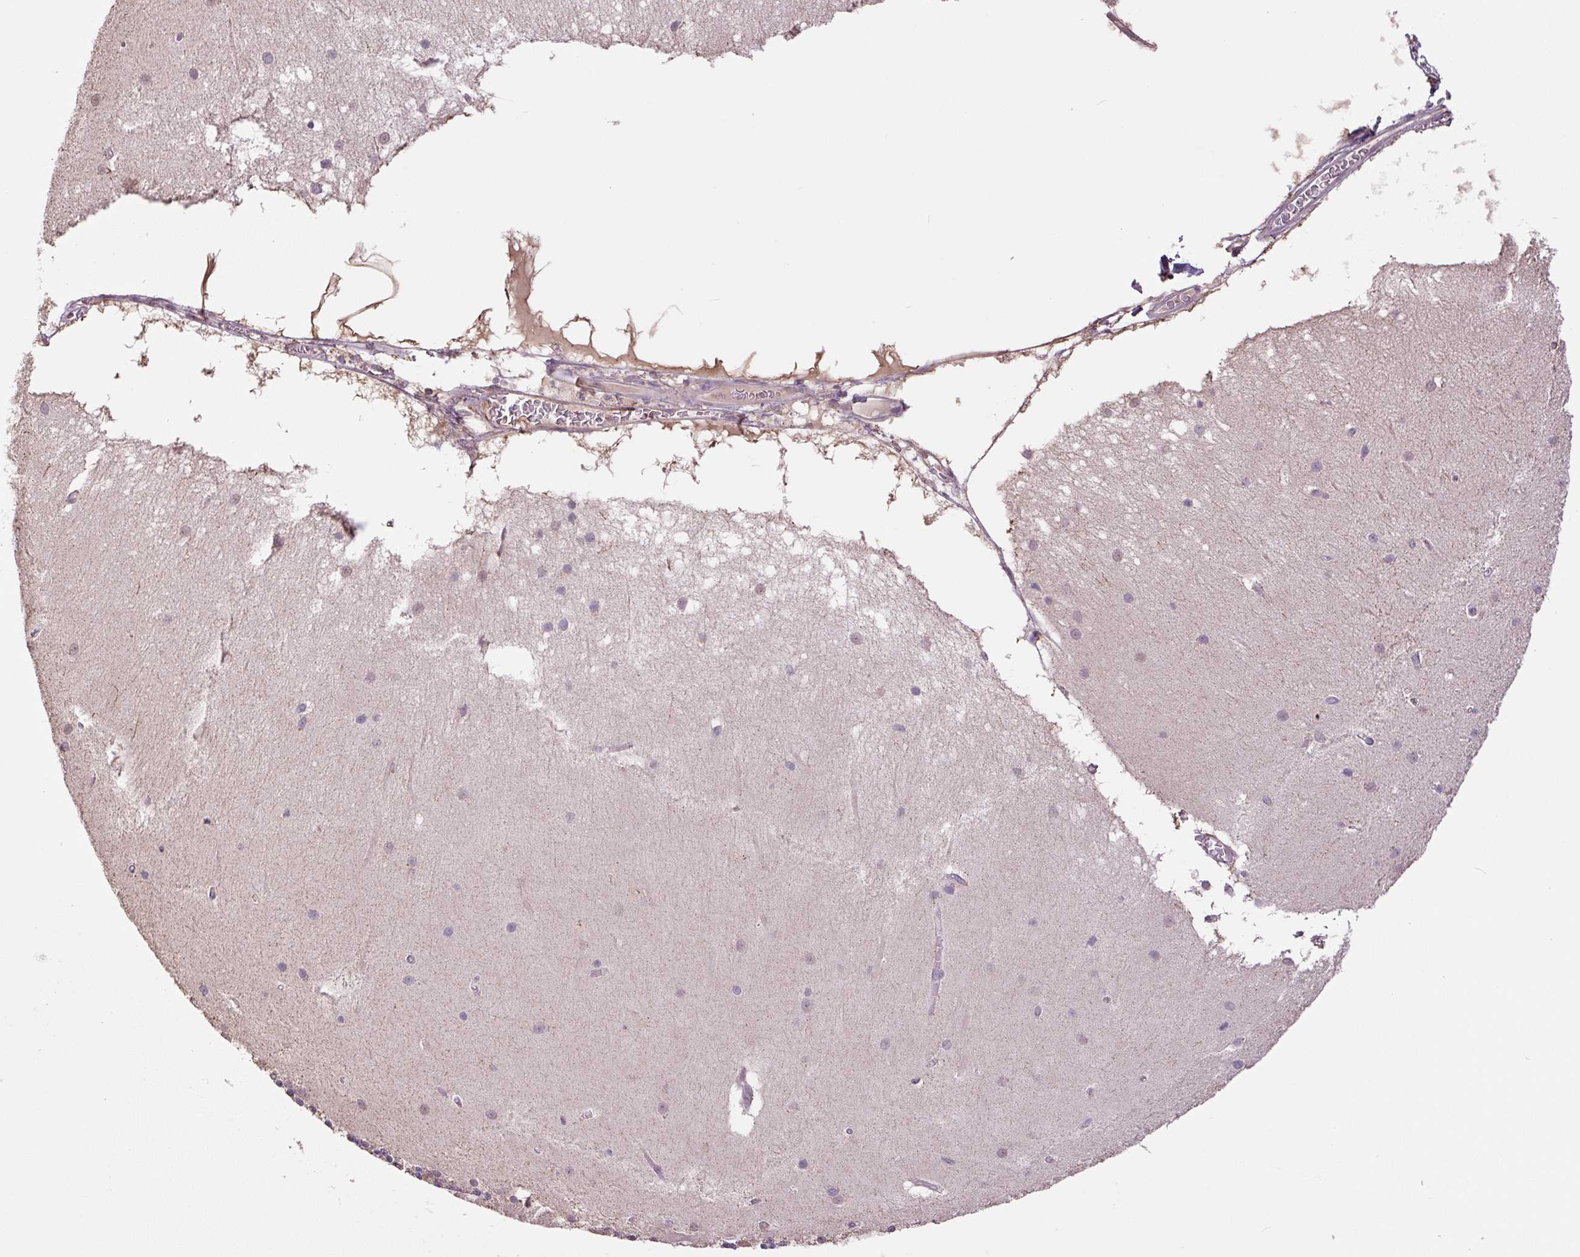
{"staining": {"intensity": "weak", "quantity": "25%-75%", "location": "cytoplasmic/membranous"}, "tissue": "cerebellum", "cell_type": "Cells in granular layer", "image_type": "normal", "snomed": [{"axis": "morphology", "description": "Normal tissue, NOS"}, {"axis": "topography", "description": "Cerebellum"}], "caption": "The immunohistochemical stain shows weak cytoplasmic/membranous expression in cells in granular layer of unremarkable cerebellum. Using DAB (brown) and hematoxylin (blue) stains, captured at high magnification using brightfield microscopy.", "gene": "SGF29", "patient": {"sex": "female", "age": 54}}